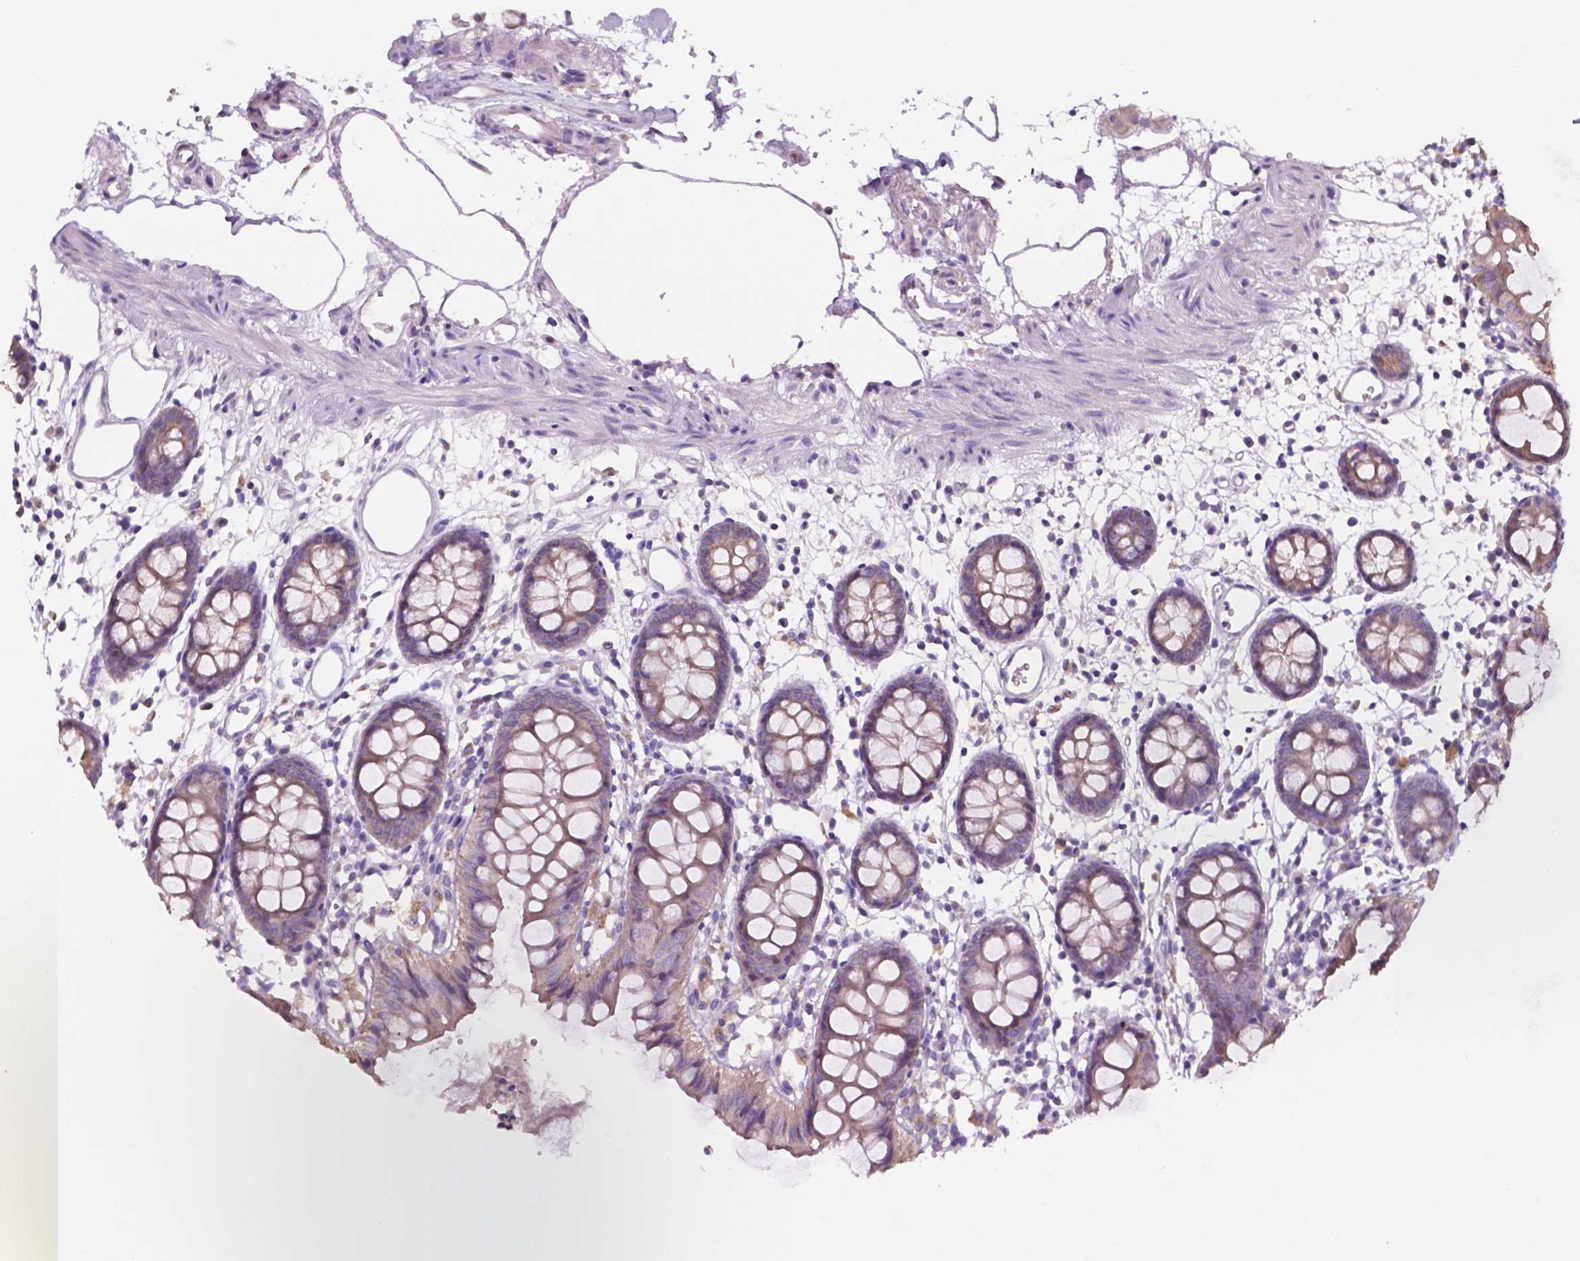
{"staining": {"intensity": "weak", "quantity": "25%-75%", "location": "cytoplasmic/membranous"}, "tissue": "colon", "cell_type": "Endothelial cells", "image_type": "normal", "snomed": [{"axis": "morphology", "description": "Normal tissue, NOS"}, {"axis": "topography", "description": "Colon"}], "caption": "Colon stained with IHC exhibits weak cytoplasmic/membranous positivity in approximately 25%-75% of endothelial cells.", "gene": "MKRN2OS", "patient": {"sex": "female", "age": 84}}